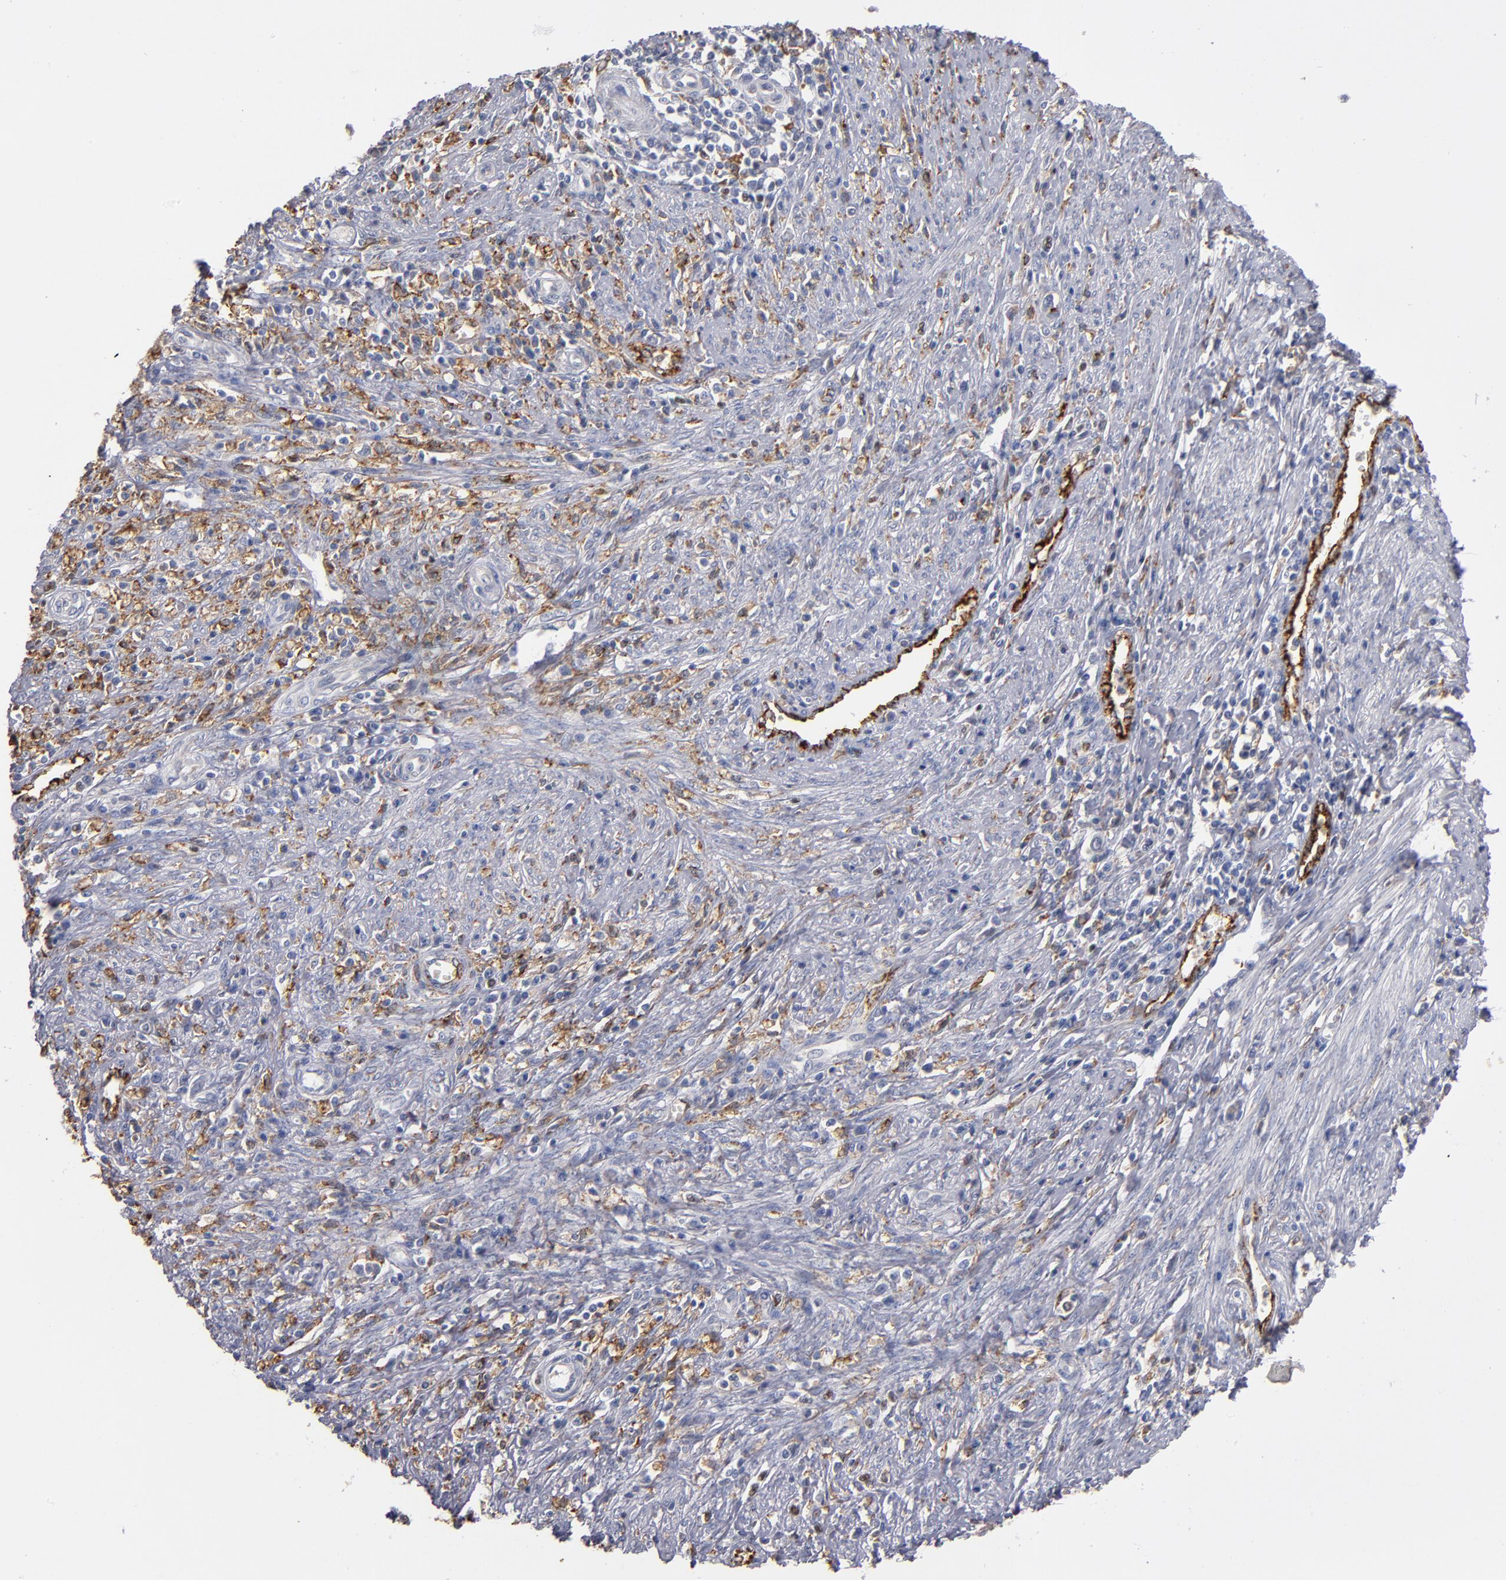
{"staining": {"intensity": "moderate", "quantity": "25%-75%", "location": "cytoplasmic/membranous"}, "tissue": "cervical cancer", "cell_type": "Tumor cells", "image_type": "cancer", "snomed": [{"axis": "morphology", "description": "Adenocarcinoma, NOS"}, {"axis": "topography", "description": "Cervix"}], "caption": "Moderate cytoplasmic/membranous protein staining is present in about 25%-75% of tumor cells in cervical adenocarcinoma. (Brightfield microscopy of DAB IHC at high magnification).", "gene": "SELP", "patient": {"sex": "female", "age": 36}}